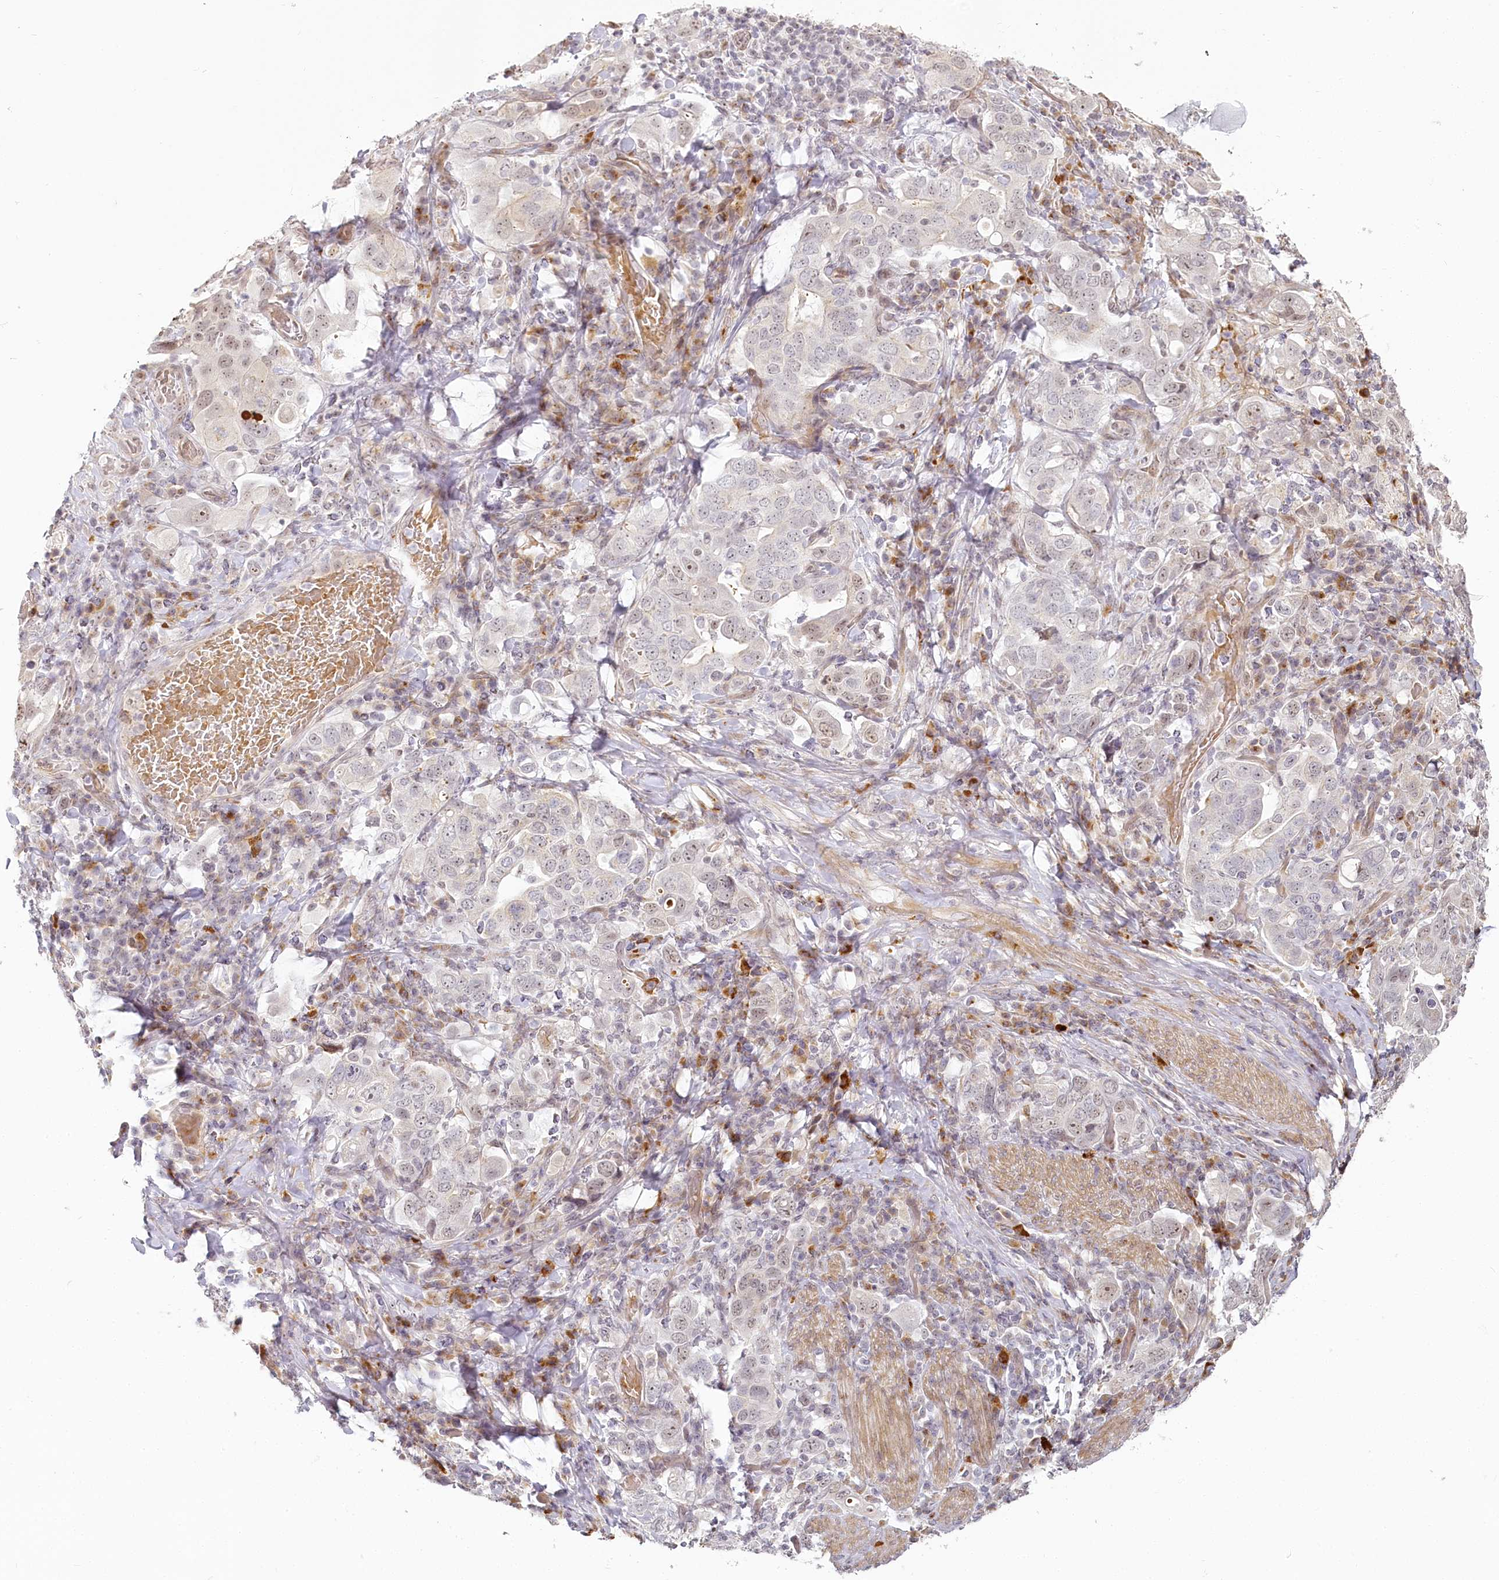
{"staining": {"intensity": "weak", "quantity": "<25%", "location": "nuclear"}, "tissue": "stomach cancer", "cell_type": "Tumor cells", "image_type": "cancer", "snomed": [{"axis": "morphology", "description": "Adenocarcinoma, NOS"}, {"axis": "topography", "description": "Stomach, upper"}], "caption": "Stomach adenocarcinoma stained for a protein using immunohistochemistry reveals no positivity tumor cells.", "gene": "EXOSC7", "patient": {"sex": "male", "age": 62}}